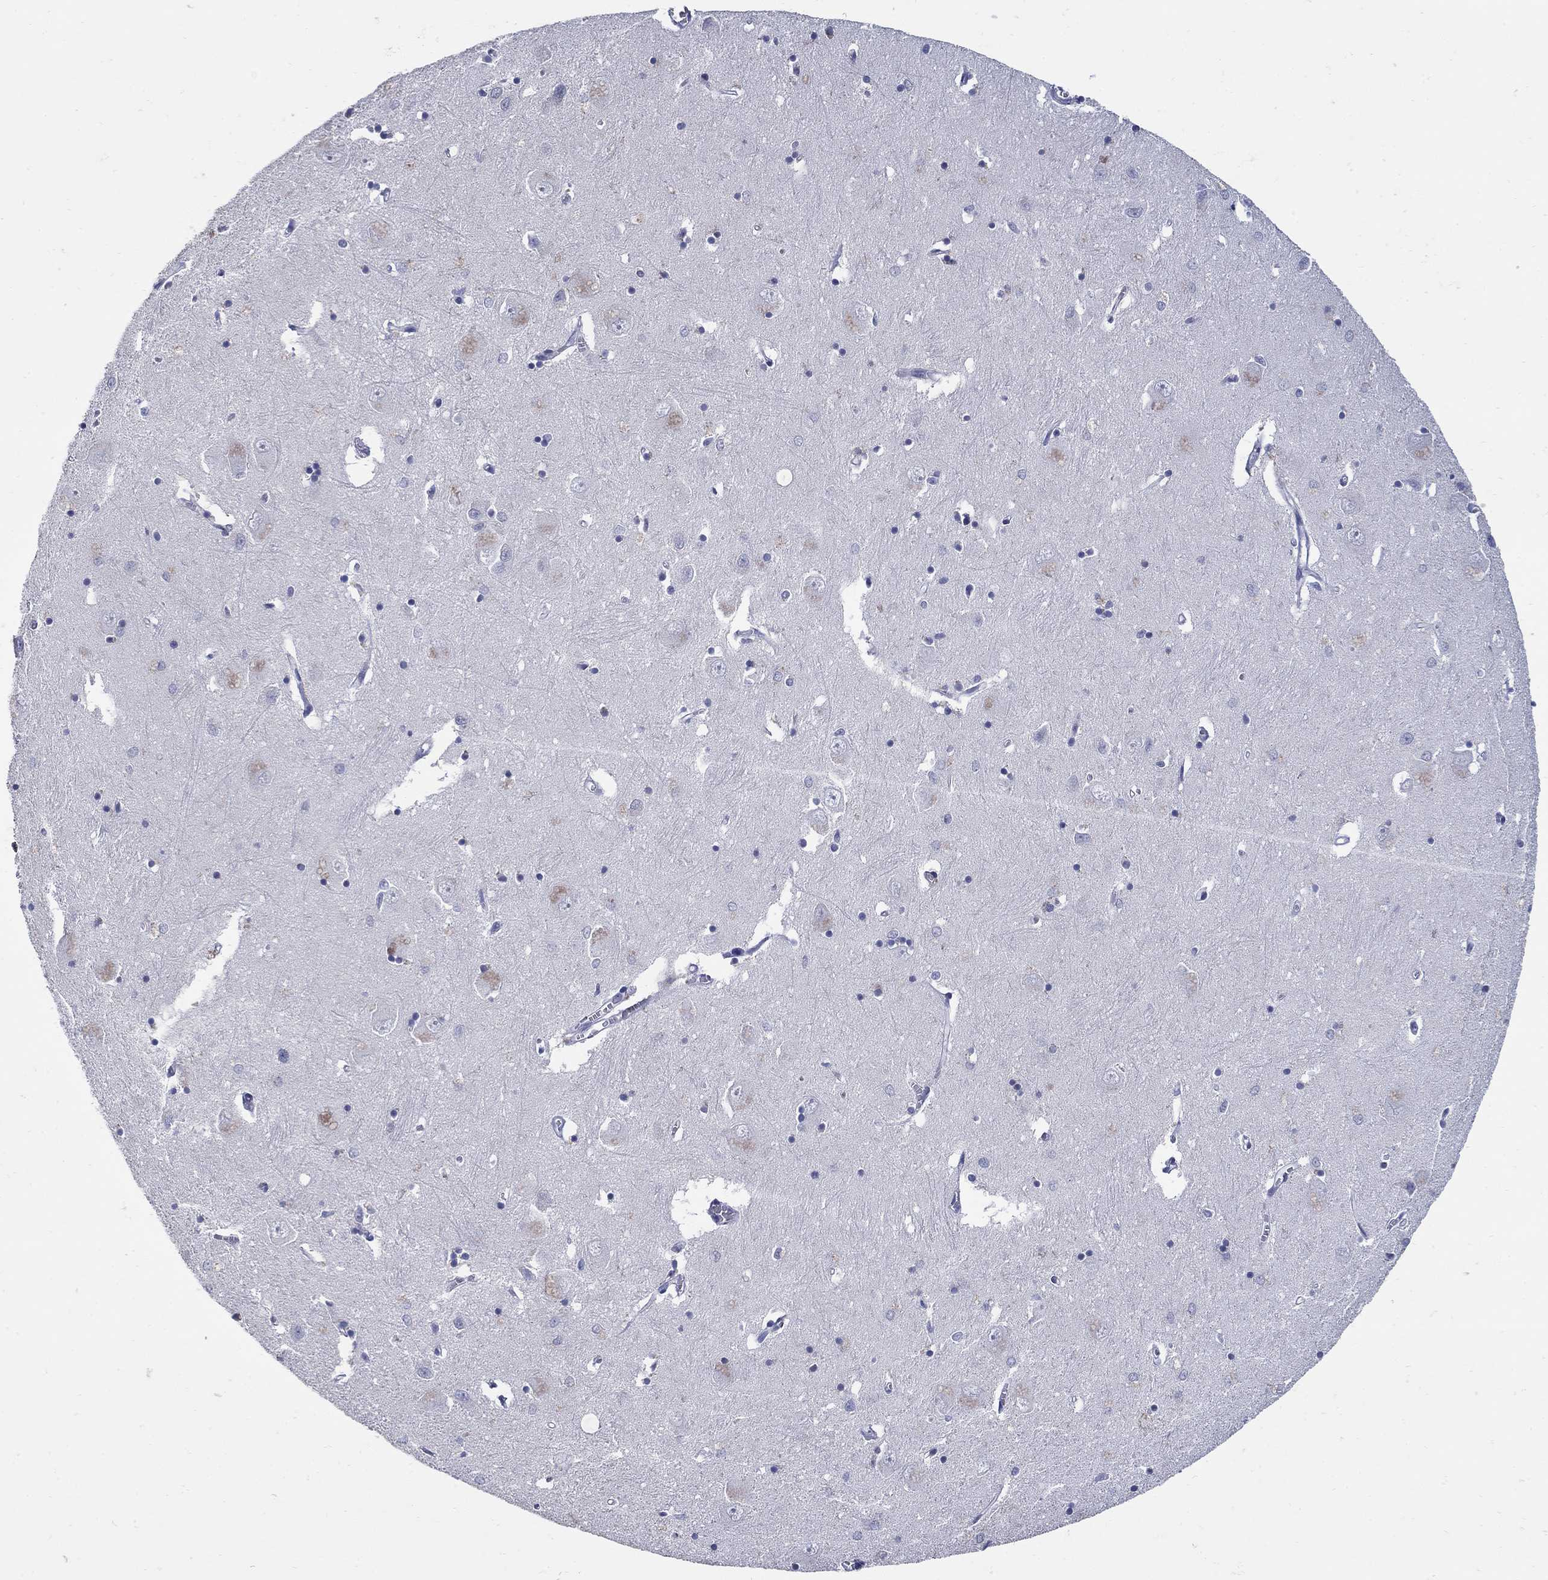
{"staining": {"intensity": "negative", "quantity": "none", "location": "none"}, "tissue": "caudate", "cell_type": "Glial cells", "image_type": "normal", "snomed": [{"axis": "morphology", "description": "Normal tissue, NOS"}, {"axis": "topography", "description": "Lateral ventricle wall"}], "caption": "Immunohistochemistry (IHC) histopathology image of normal caudate: human caudate stained with DAB (3,3'-diaminobenzidine) demonstrates no significant protein positivity in glial cells. The staining was performed using DAB to visualize the protein expression in brown, while the nuclei were stained in blue with hematoxylin (Magnification: 20x).", "gene": "CETN1", "patient": {"sex": "male", "age": 54}}